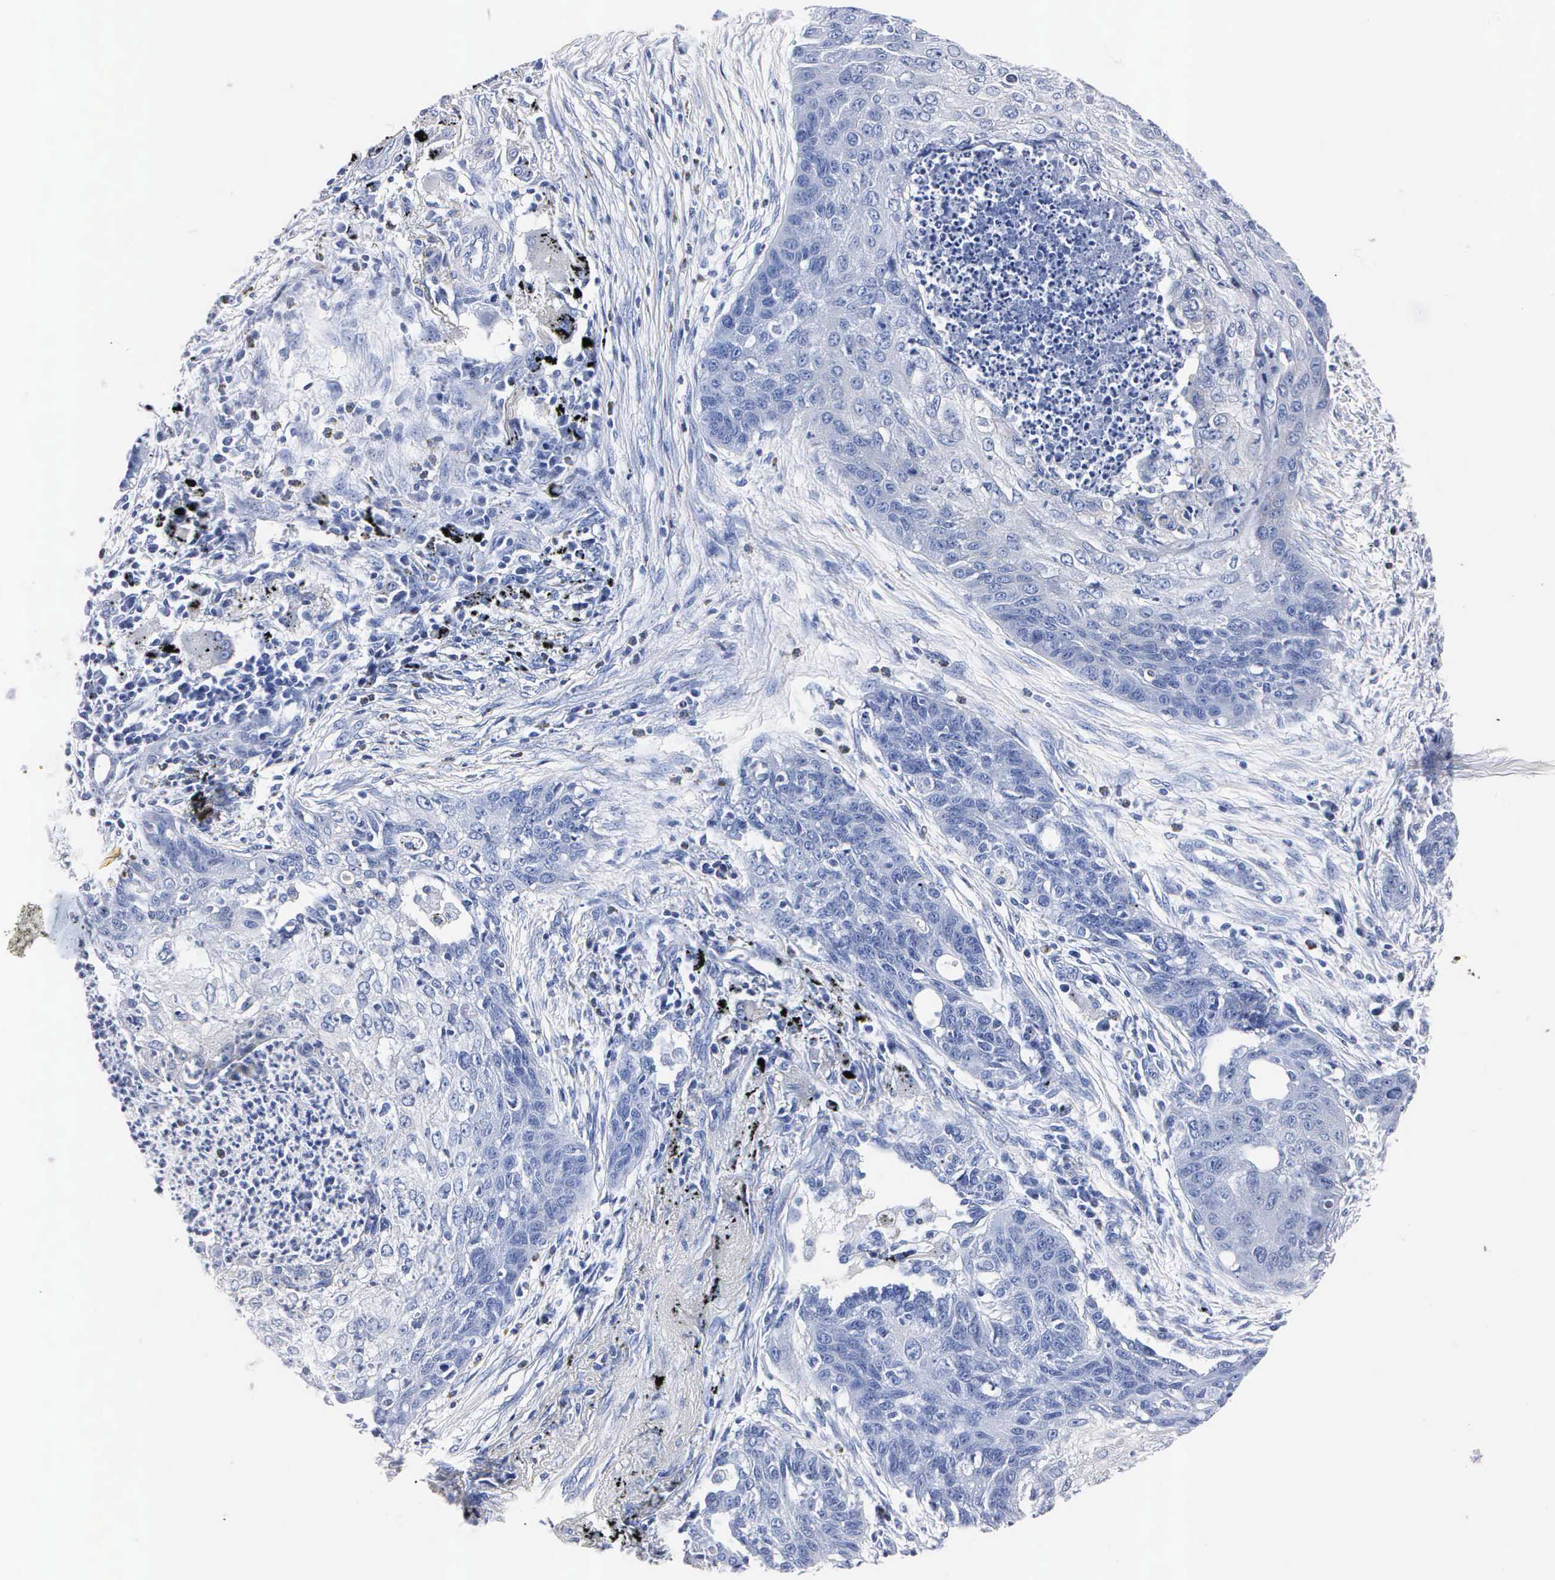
{"staining": {"intensity": "negative", "quantity": "none", "location": "none"}, "tissue": "lung cancer", "cell_type": "Tumor cells", "image_type": "cancer", "snomed": [{"axis": "morphology", "description": "Squamous cell carcinoma, NOS"}, {"axis": "topography", "description": "Lung"}], "caption": "An image of human lung cancer (squamous cell carcinoma) is negative for staining in tumor cells.", "gene": "ENO2", "patient": {"sex": "male", "age": 71}}